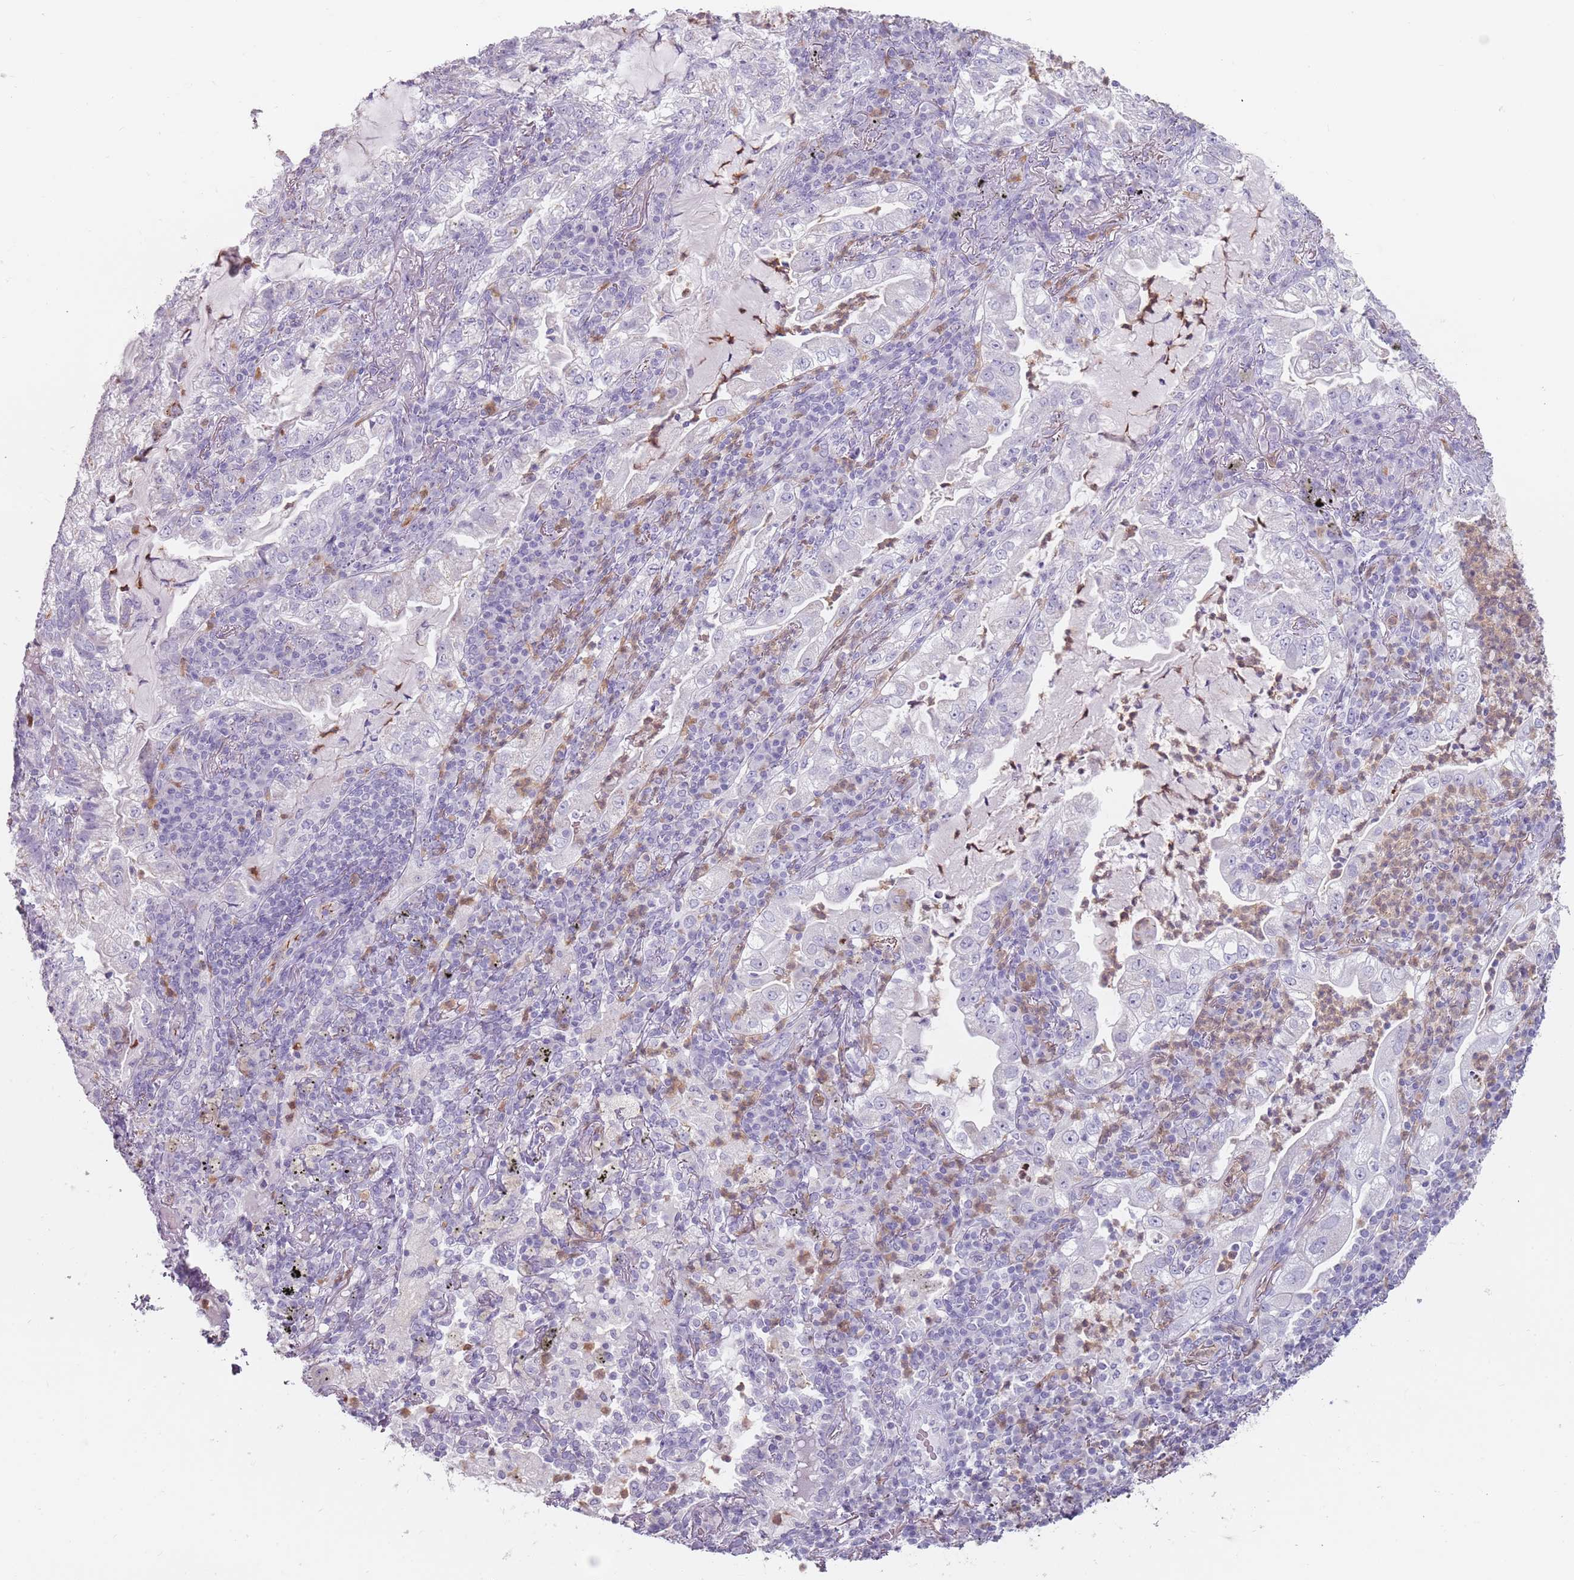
{"staining": {"intensity": "negative", "quantity": "none", "location": "none"}, "tissue": "lung cancer", "cell_type": "Tumor cells", "image_type": "cancer", "snomed": [{"axis": "morphology", "description": "Adenocarcinoma, NOS"}, {"axis": "topography", "description": "Lung"}], "caption": "Tumor cells show no significant positivity in lung adenocarcinoma.", "gene": "ZNF584", "patient": {"sex": "female", "age": 73}}